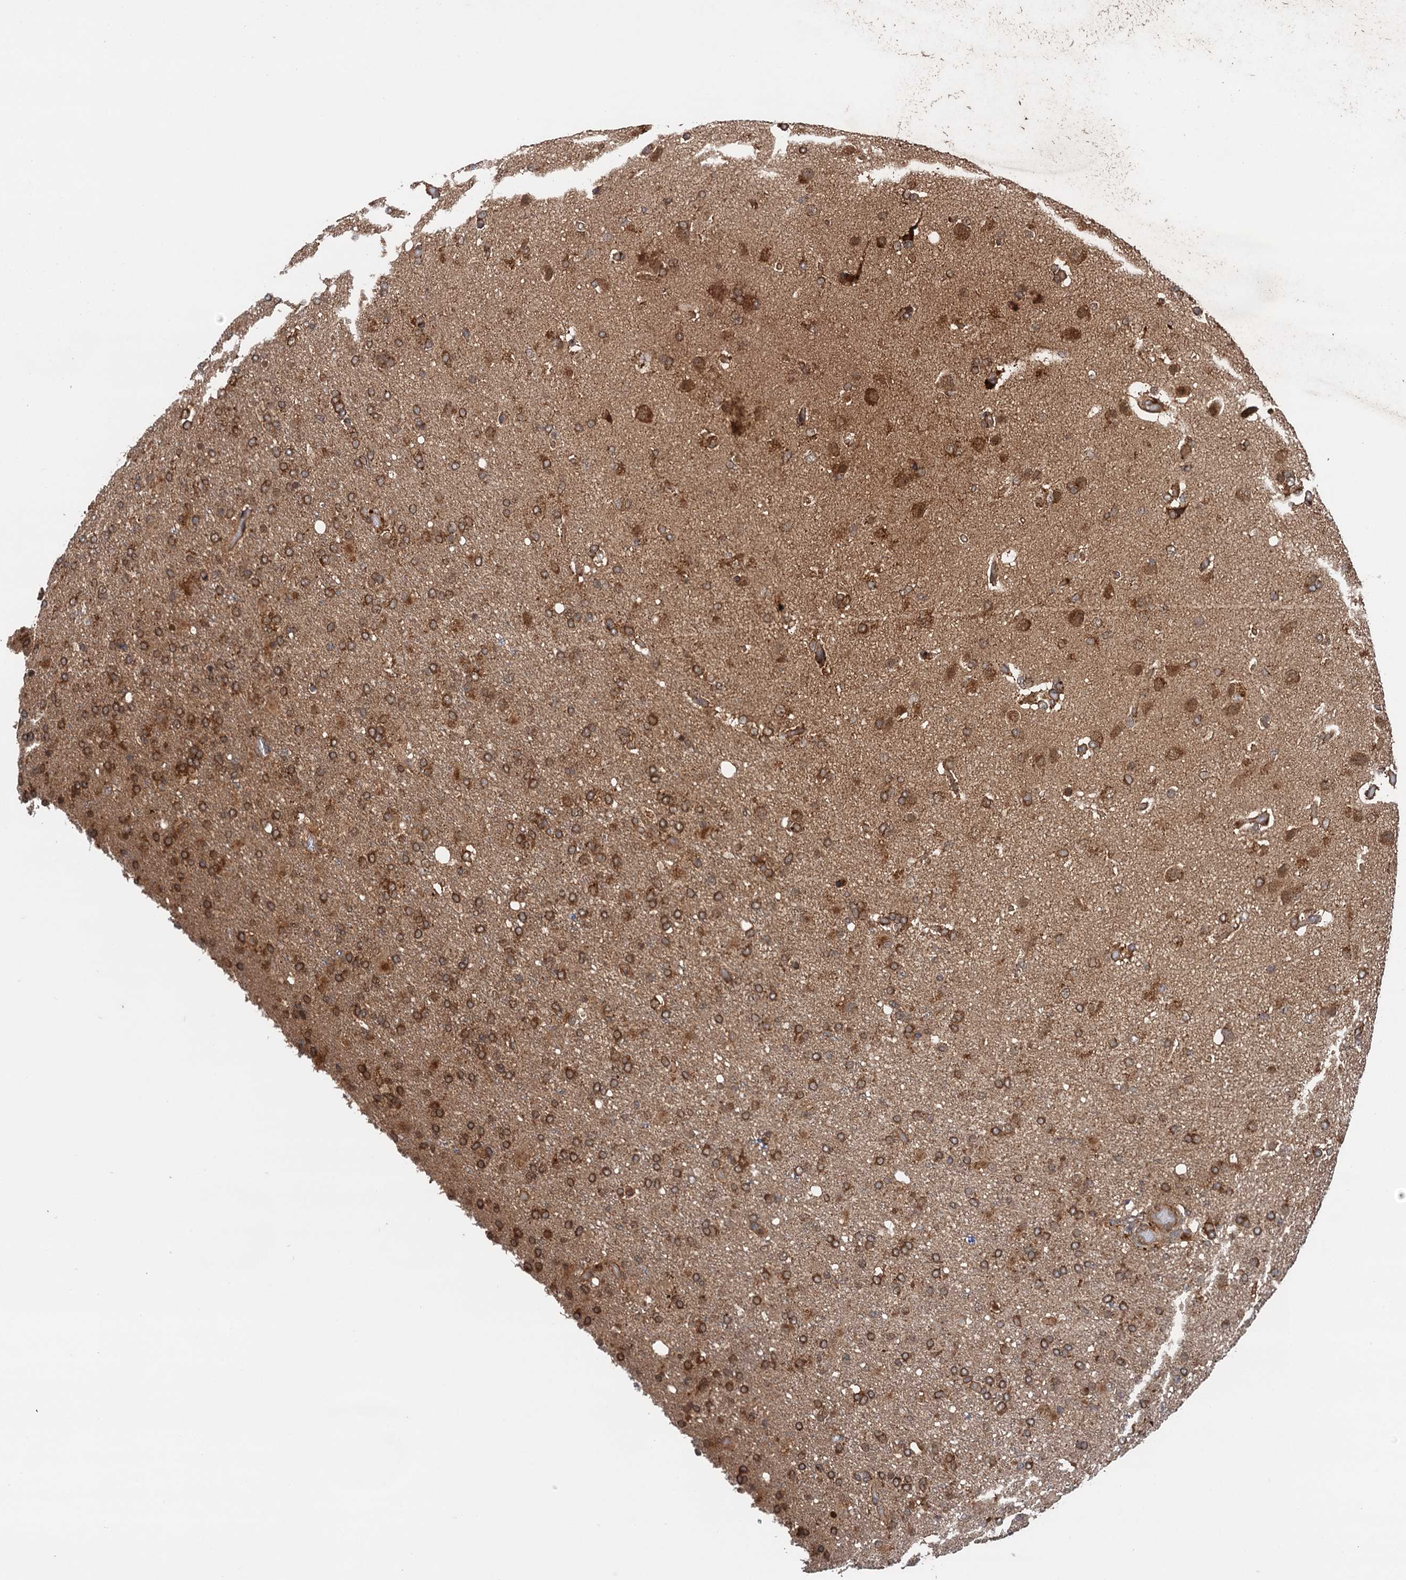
{"staining": {"intensity": "moderate", "quantity": ">75%", "location": "cytoplasmic/membranous"}, "tissue": "glioma", "cell_type": "Tumor cells", "image_type": "cancer", "snomed": [{"axis": "morphology", "description": "Glioma, malignant, High grade"}, {"axis": "topography", "description": "Brain"}], "caption": "Moderate cytoplasmic/membranous staining for a protein is seen in approximately >75% of tumor cells of malignant glioma (high-grade) using immunohistochemistry (IHC).", "gene": "NLRP10", "patient": {"sex": "female", "age": 74}}